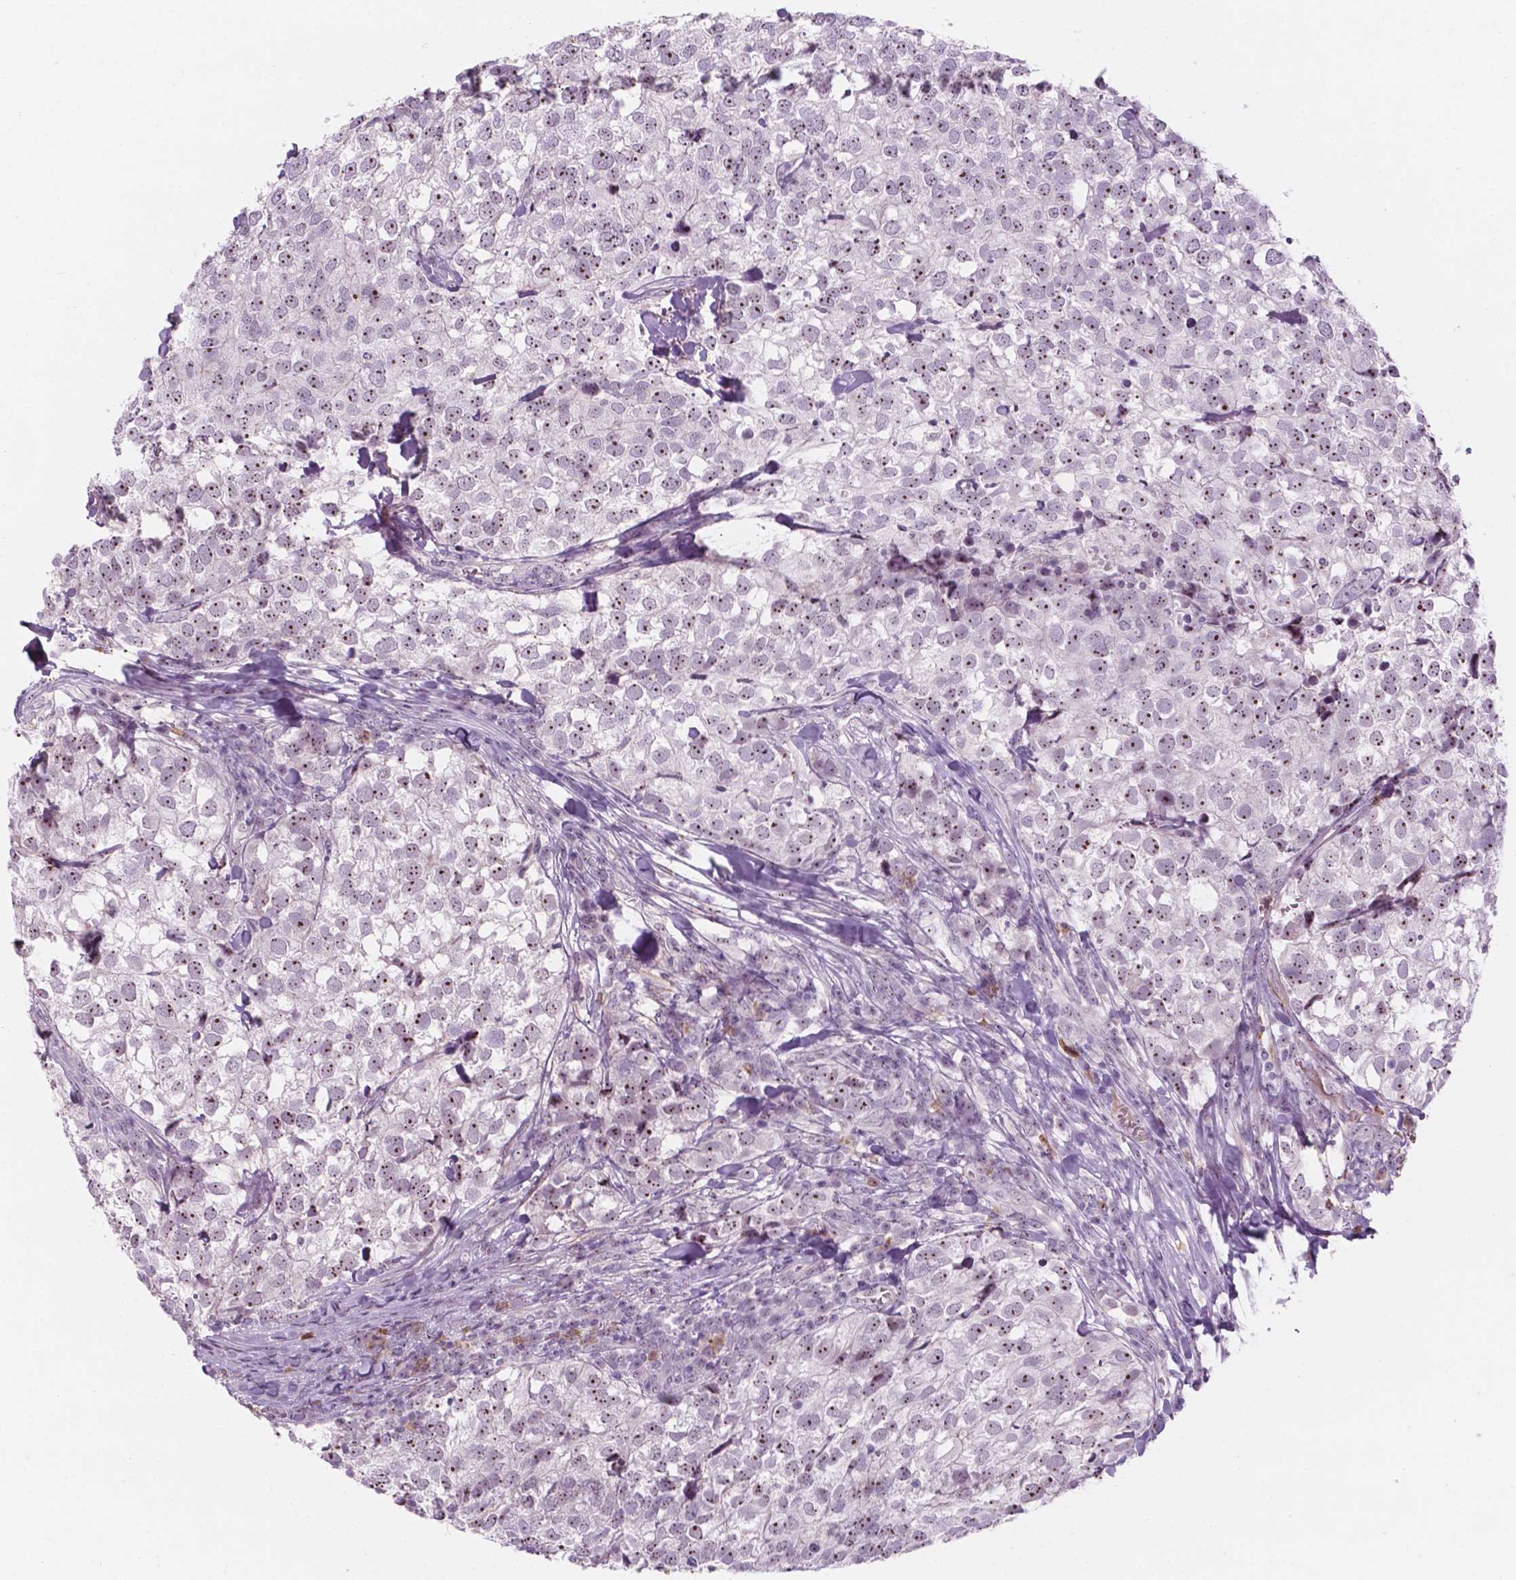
{"staining": {"intensity": "moderate", "quantity": "25%-75%", "location": "nuclear"}, "tissue": "breast cancer", "cell_type": "Tumor cells", "image_type": "cancer", "snomed": [{"axis": "morphology", "description": "Duct carcinoma"}, {"axis": "topography", "description": "Breast"}], "caption": "Immunohistochemistry (IHC) image of neoplastic tissue: invasive ductal carcinoma (breast) stained using IHC displays medium levels of moderate protein expression localized specifically in the nuclear of tumor cells, appearing as a nuclear brown color.", "gene": "ZNF853", "patient": {"sex": "female", "age": 30}}